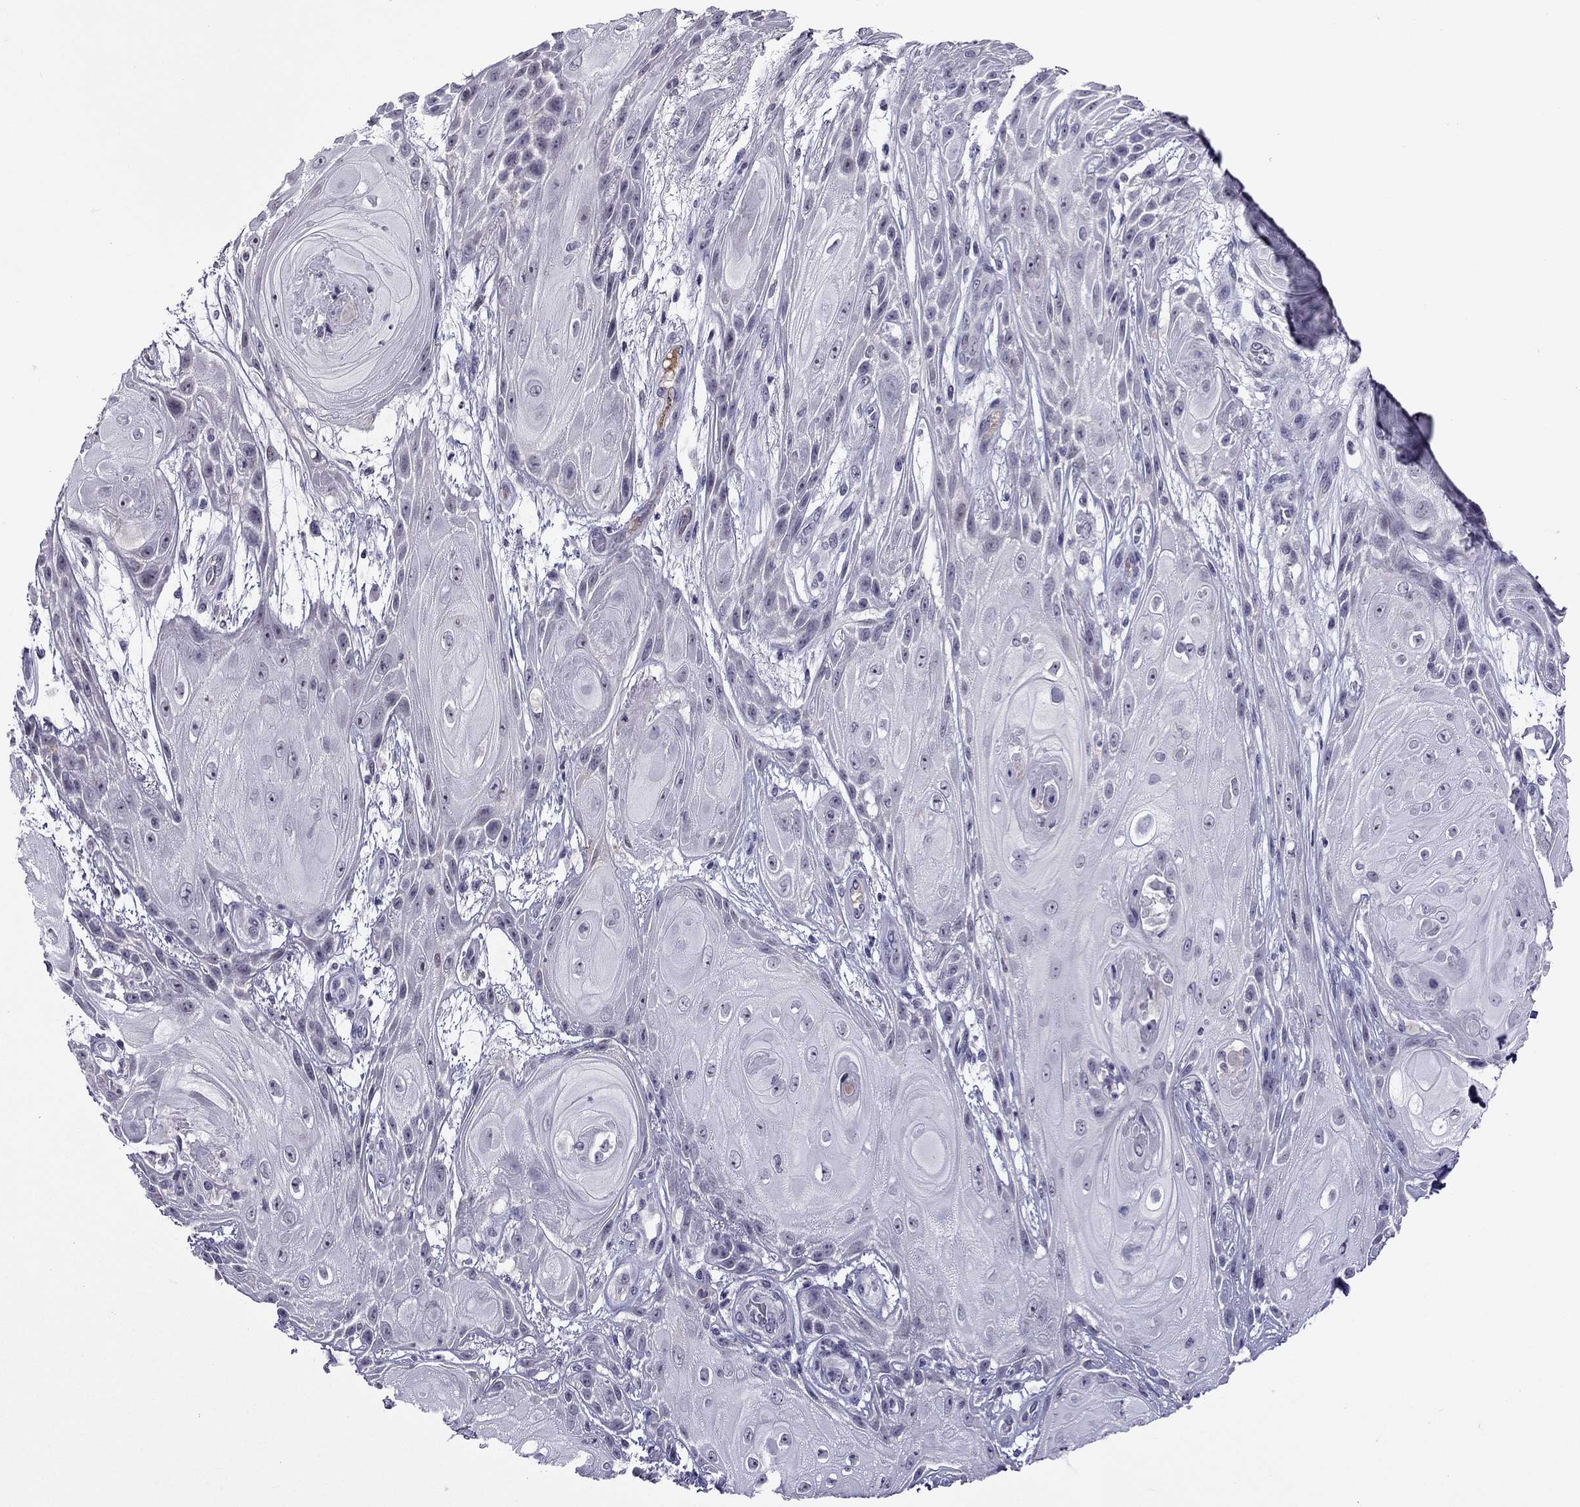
{"staining": {"intensity": "negative", "quantity": "none", "location": "none"}, "tissue": "skin cancer", "cell_type": "Tumor cells", "image_type": "cancer", "snomed": [{"axis": "morphology", "description": "Squamous cell carcinoma, NOS"}, {"axis": "topography", "description": "Skin"}], "caption": "The histopathology image shows no staining of tumor cells in skin cancer (squamous cell carcinoma).", "gene": "SPTBN4", "patient": {"sex": "male", "age": 62}}